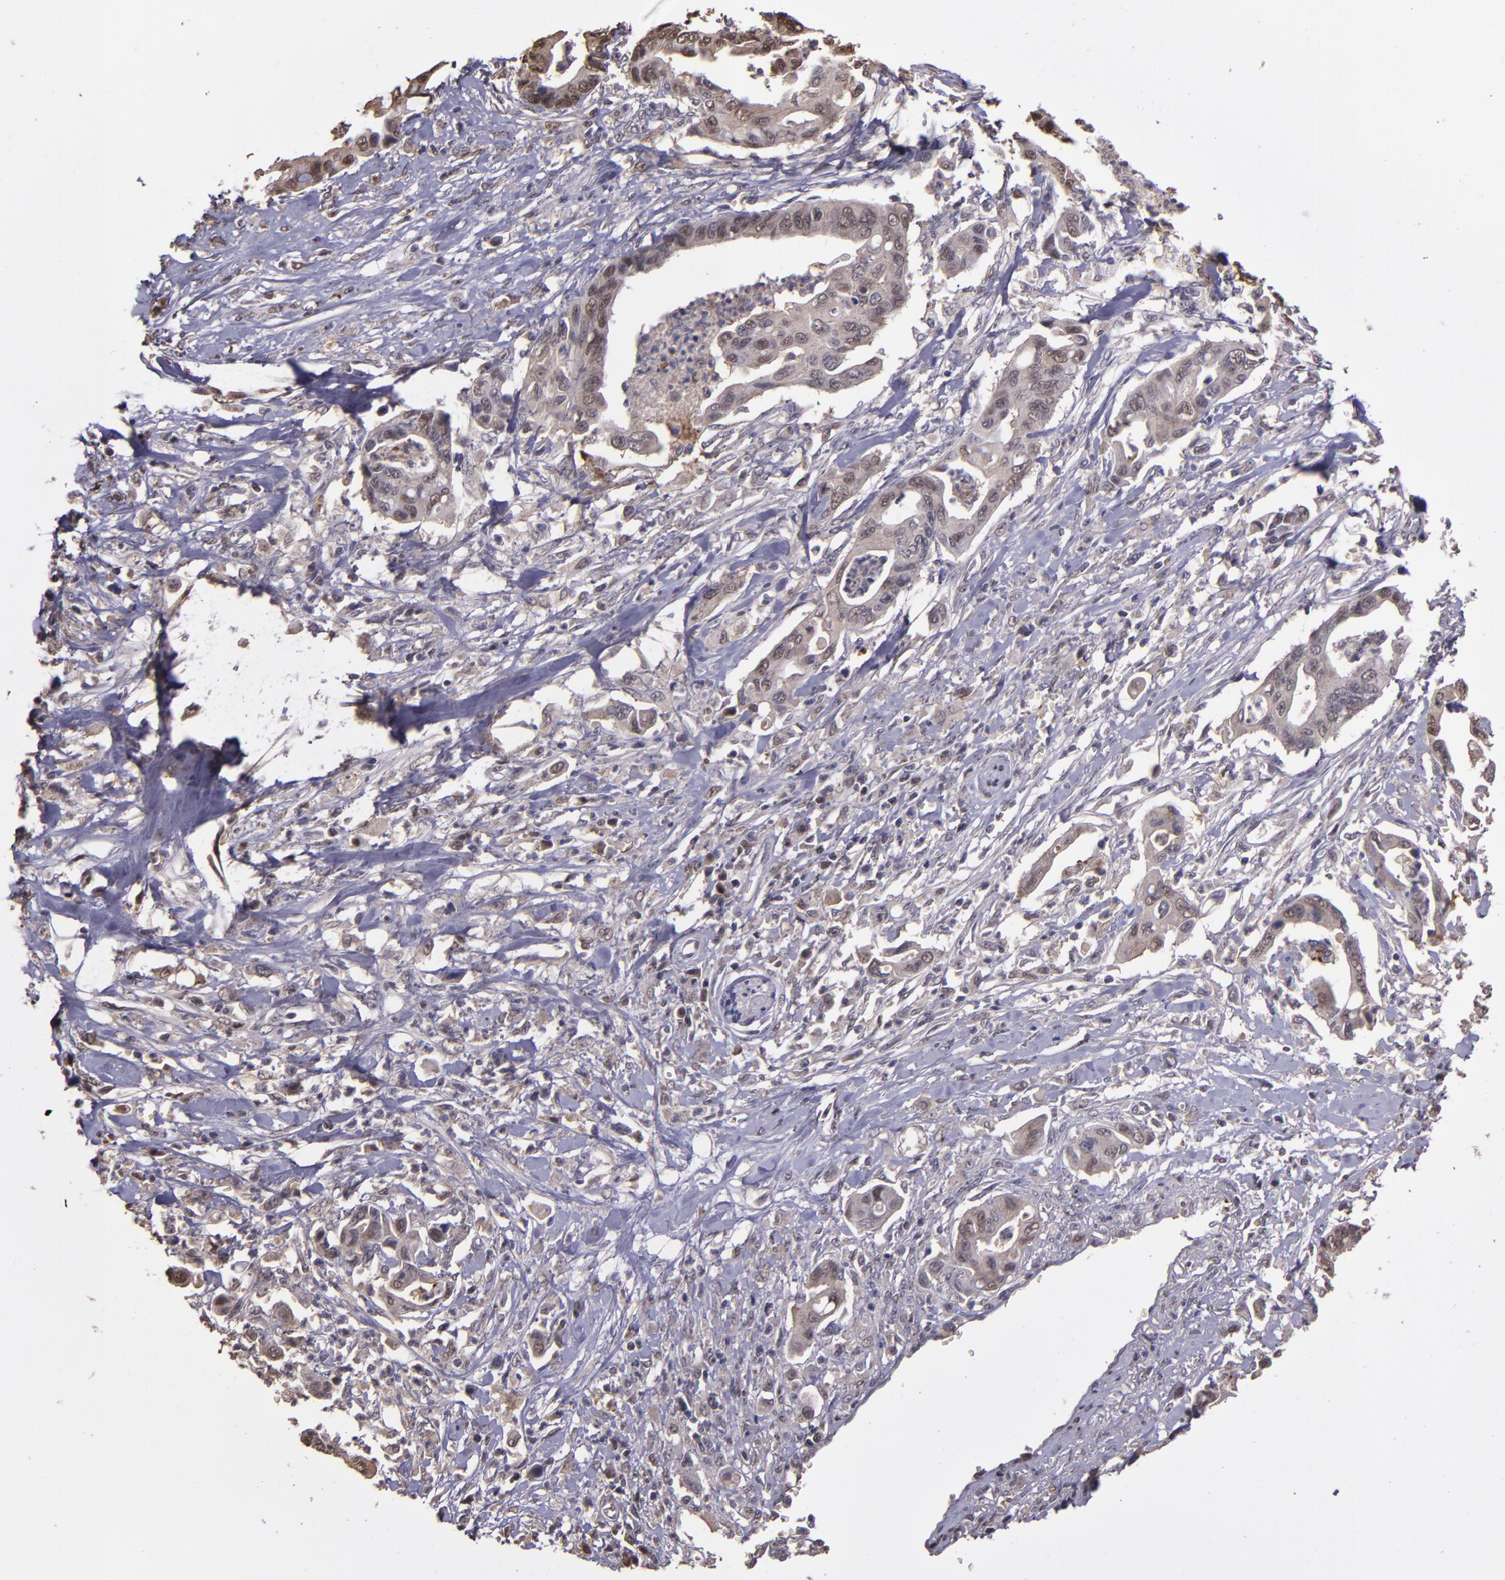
{"staining": {"intensity": "weak", "quantity": "25%-75%", "location": "cytoplasmic/membranous,nuclear"}, "tissue": "pancreatic cancer", "cell_type": "Tumor cells", "image_type": "cancer", "snomed": [{"axis": "morphology", "description": "Adenocarcinoma, NOS"}, {"axis": "topography", "description": "Pancreas"}], "caption": "High-magnification brightfield microscopy of pancreatic cancer (adenocarcinoma) stained with DAB (brown) and counterstained with hematoxylin (blue). tumor cells exhibit weak cytoplasmic/membranous and nuclear staining is appreciated in approximately25%-75% of cells. (Brightfield microscopy of DAB IHC at high magnification).", "gene": "SERPINF2", "patient": {"sex": "female", "age": 70}}